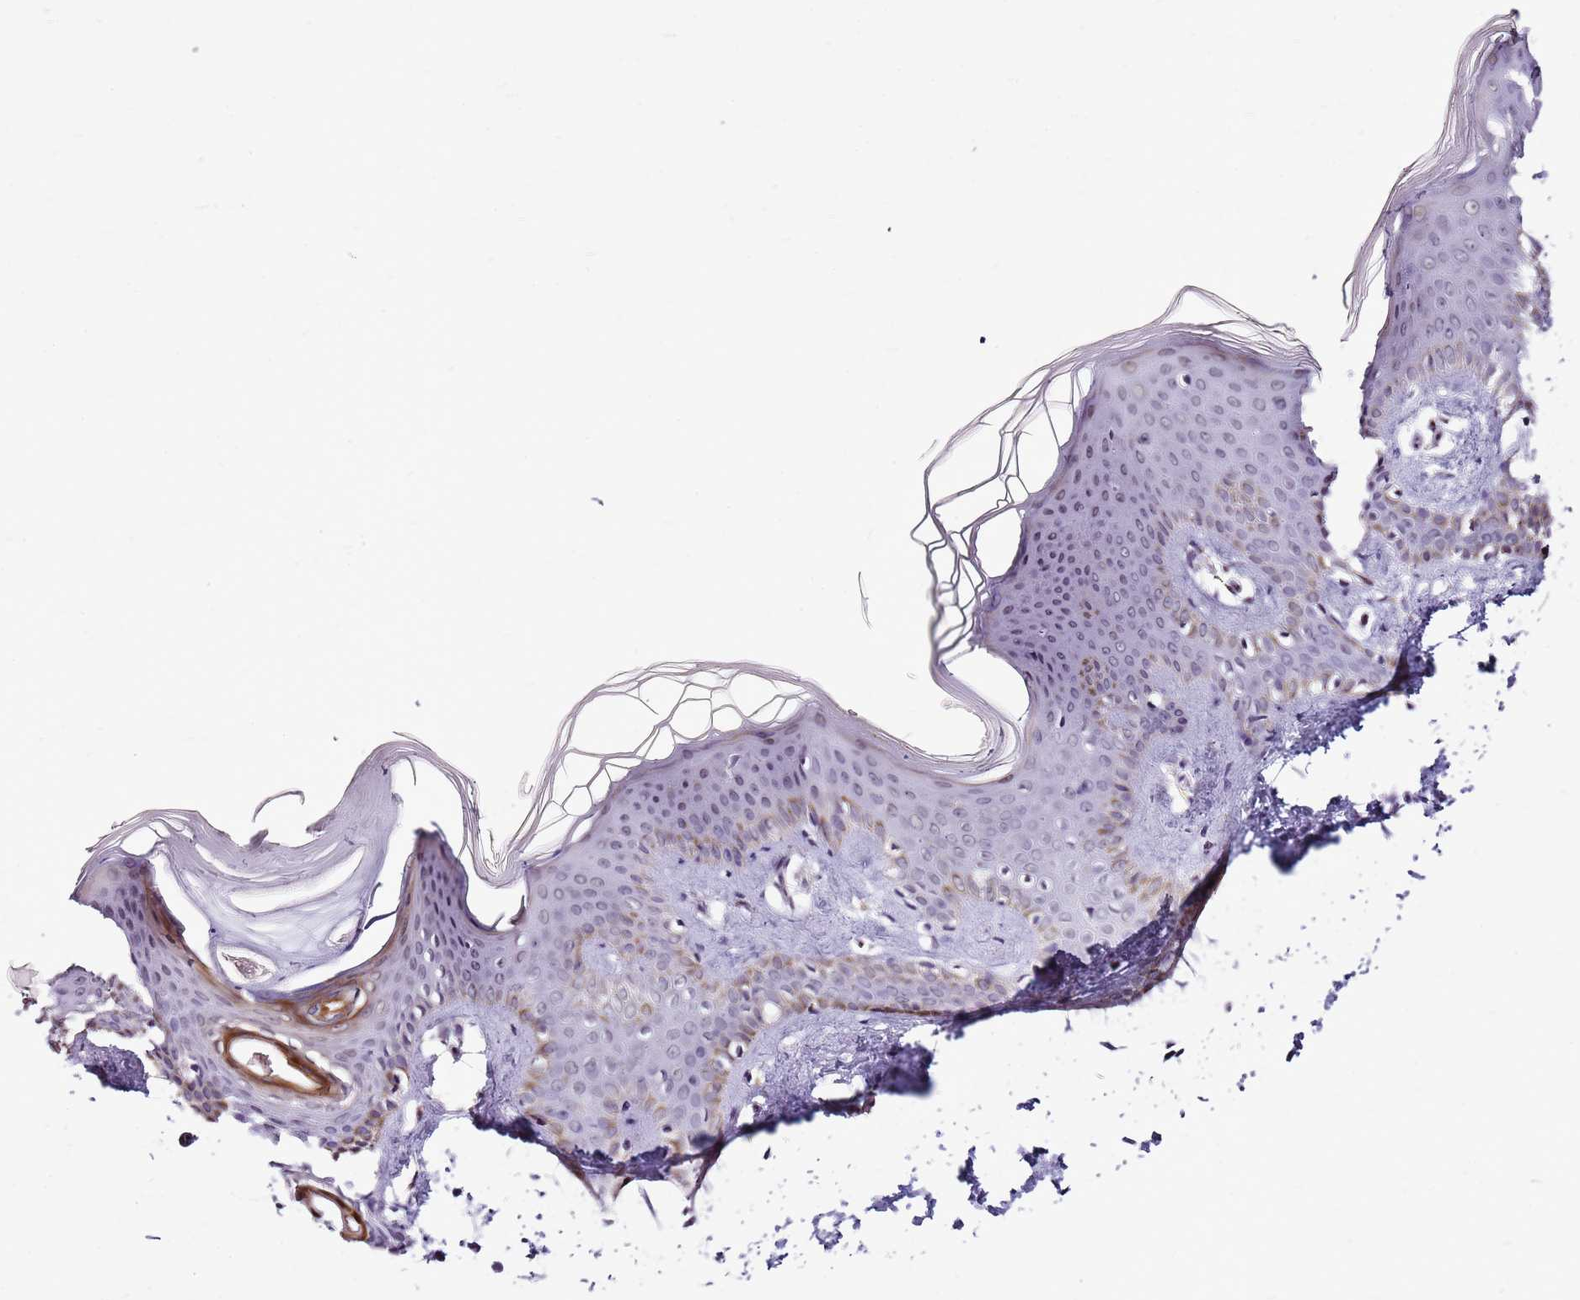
{"staining": {"intensity": "negative", "quantity": "none", "location": "none"}, "tissue": "skin", "cell_type": "Fibroblasts", "image_type": "normal", "snomed": [{"axis": "morphology", "description": "Normal tissue, NOS"}, {"axis": "topography", "description": "Skin"}], "caption": "A histopathology image of human skin is negative for staining in fibroblasts. Nuclei are stained in blue.", "gene": "SMIM4", "patient": {"sex": "male", "age": 36}}